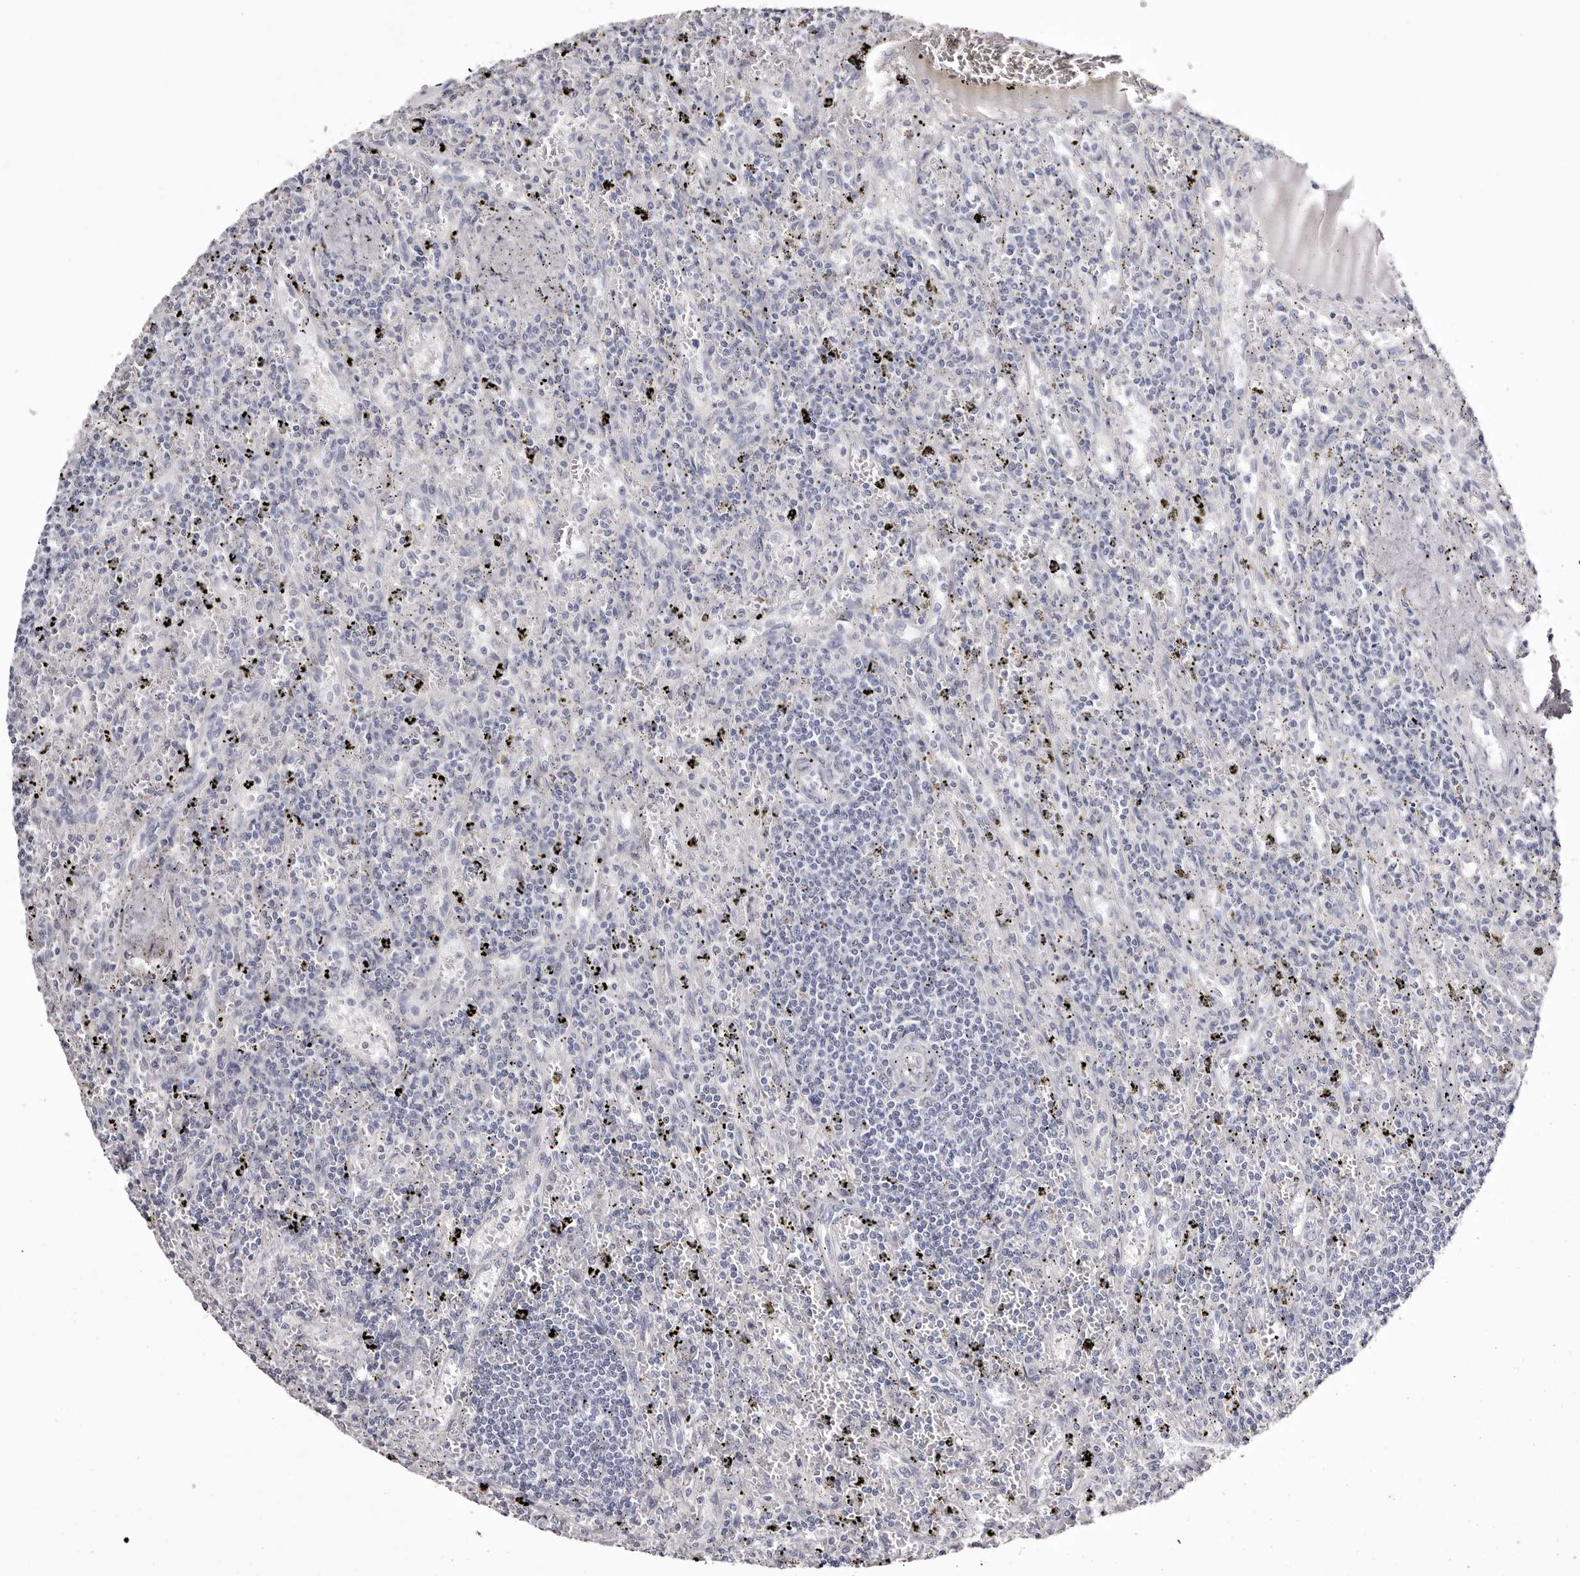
{"staining": {"intensity": "negative", "quantity": "none", "location": "none"}, "tissue": "lymphoma", "cell_type": "Tumor cells", "image_type": "cancer", "snomed": [{"axis": "morphology", "description": "Malignant lymphoma, non-Hodgkin's type, Low grade"}, {"axis": "topography", "description": "Spleen"}], "caption": "Tumor cells are negative for brown protein staining in lymphoma. (DAB immunohistochemistry with hematoxylin counter stain).", "gene": "CA6", "patient": {"sex": "male", "age": 76}}